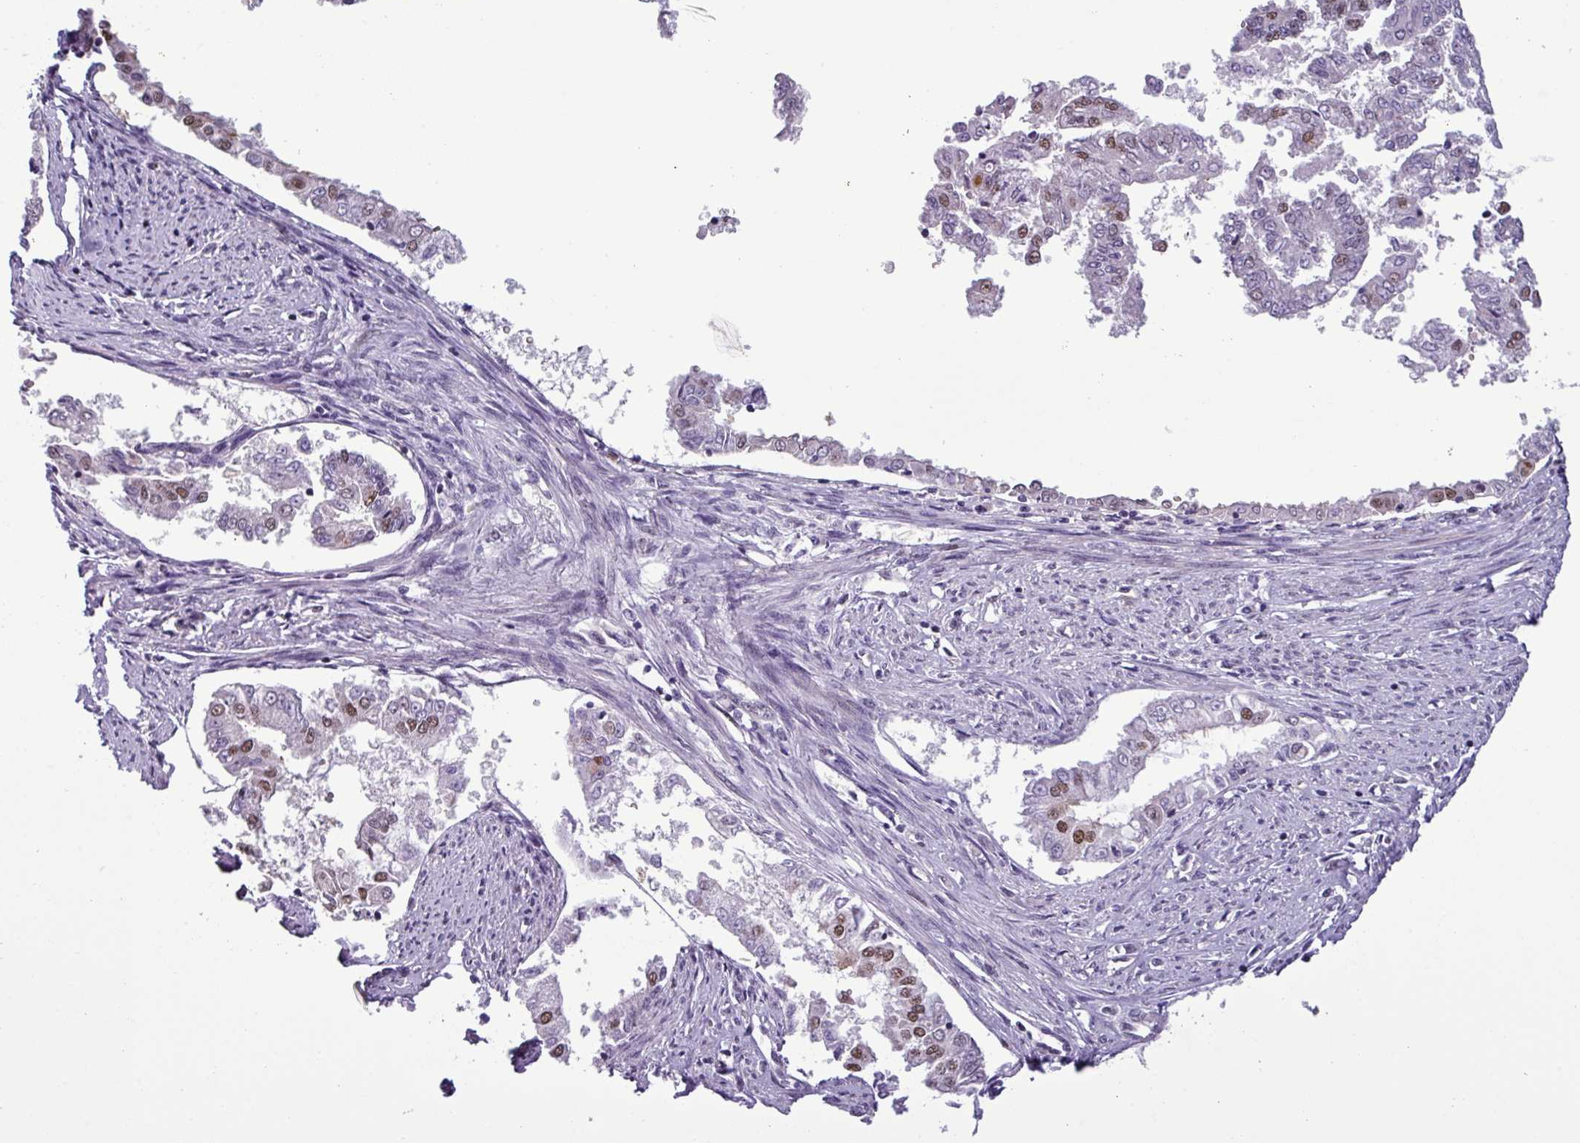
{"staining": {"intensity": "moderate", "quantity": "25%-75%", "location": "nuclear"}, "tissue": "endometrial cancer", "cell_type": "Tumor cells", "image_type": "cancer", "snomed": [{"axis": "morphology", "description": "Adenocarcinoma, NOS"}, {"axis": "topography", "description": "Endometrium"}], "caption": "A photomicrograph showing moderate nuclear expression in approximately 25%-75% of tumor cells in endometrial adenocarcinoma, as visualized by brown immunohistochemical staining.", "gene": "NPFFR1", "patient": {"sex": "female", "age": 76}}